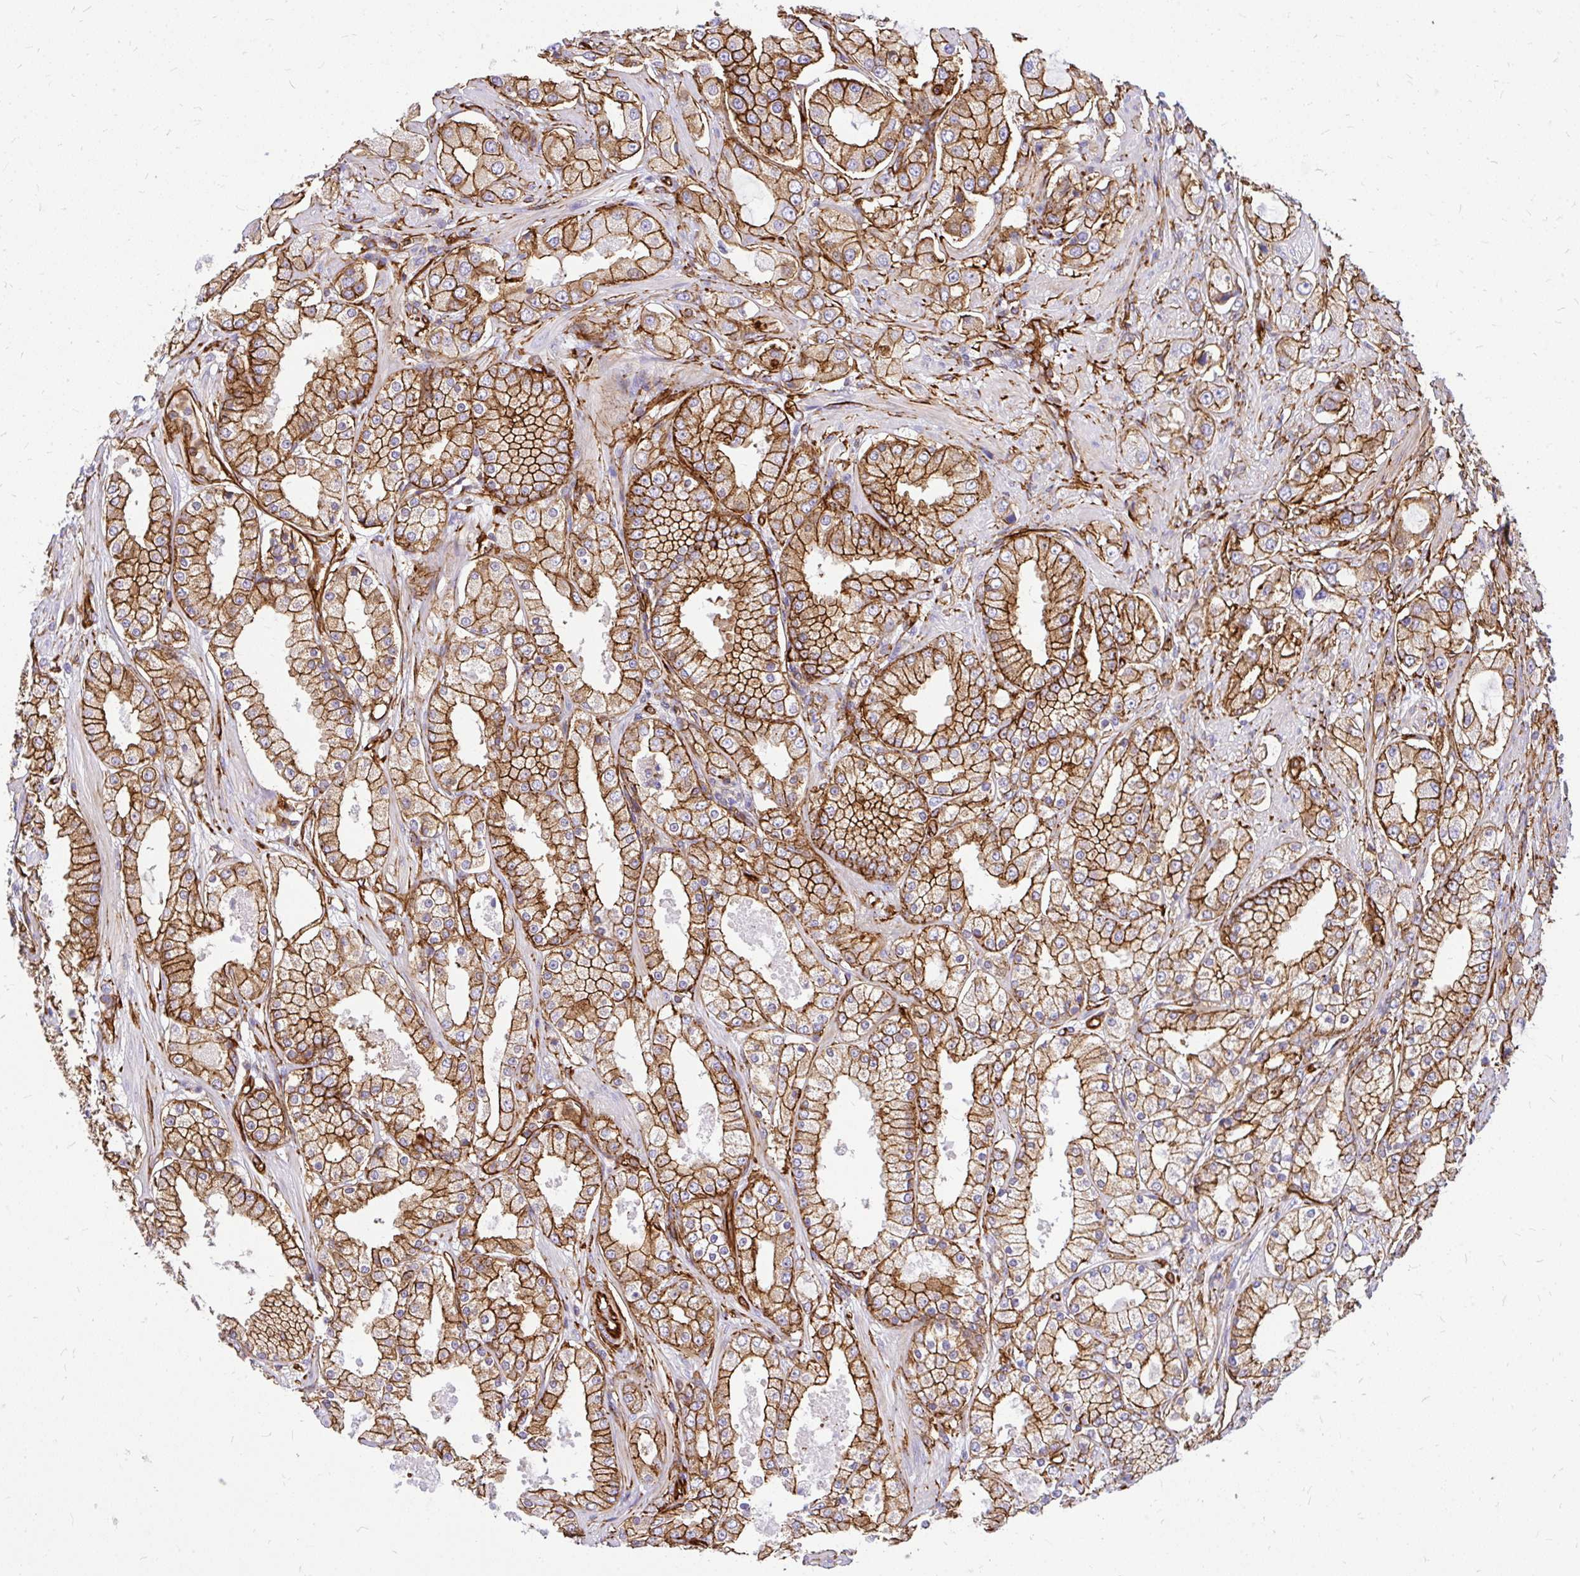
{"staining": {"intensity": "strong", "quantity": ">75%", "location": "cytoplasmic/membranous"}, "tissue": "prostate cancer", "cell_type": "Tumor cells", "image_type": "cancer", "snomed": [{"axis": "morphology", "description": "Adenocarcinoma, High grade"}, {"axis": "topography", "description": "Prostate"}], "caption": "An IHC image of tumor tissue is shown. Protein staining in brown highlights strong cytoplasmic/membranous positivity in prostate high-grade adenocarcinoma within tumor cells.", "gene": "MAP1LC3B", "patient": {"sex": "male", "age": 68}}